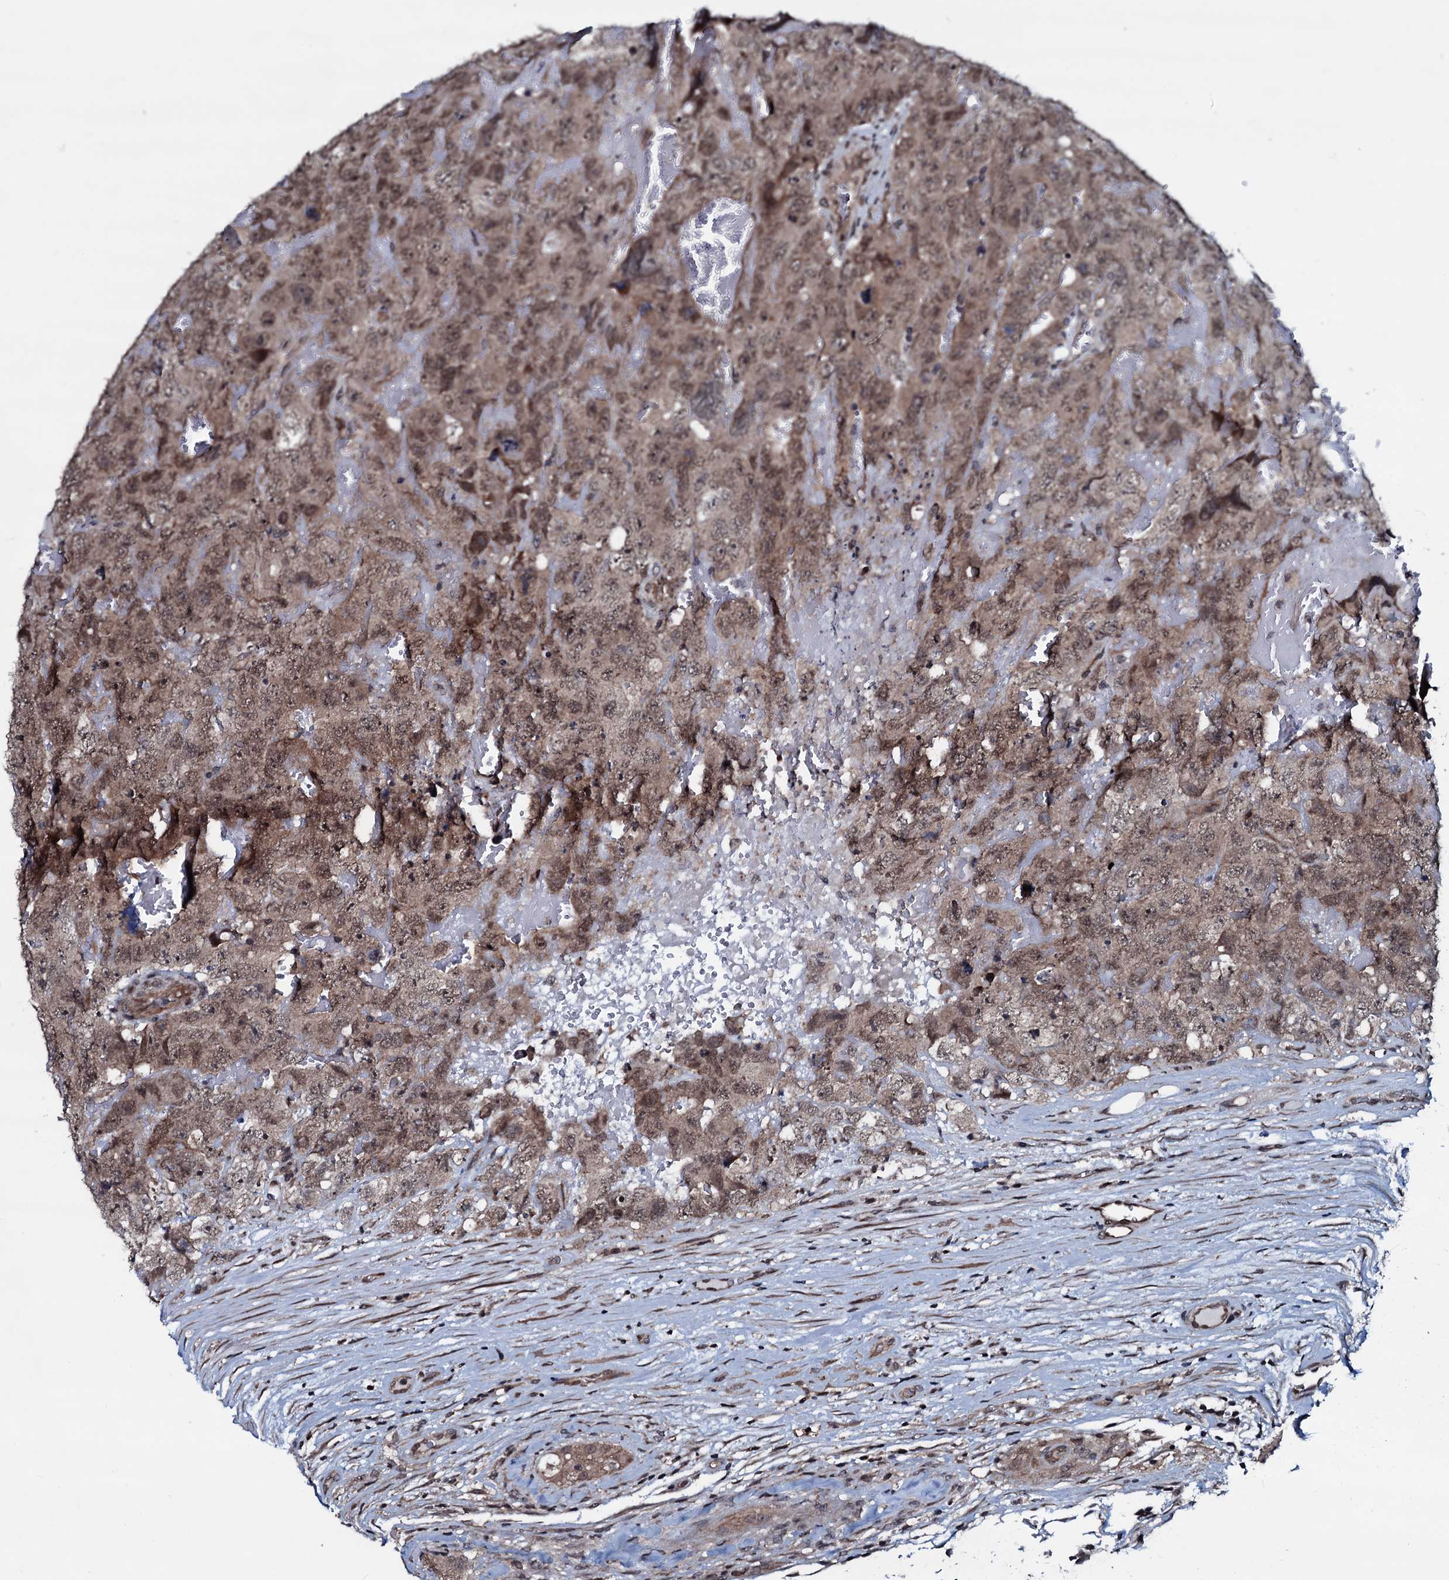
{"staining": {"intensity": "moderate", "quantity": ">75%", "location": "cytoplasmic/membranous,nuclear"}, "tissue": "testis cancer", "cell_type": "Tumor cells", "image_type": "cancer", "snomed": [{"axis": "morphology", "description": "Carcinoma, Embryonal, NOS"}, {"axis": "topography", "description": "Testis"}], "caption": "IHC of human testis cancer demonstrates medium levels of moderate cytoplasmic/membranous and nuclear staining in approximately >75% of tumor cells.", "gene": "OGFOD2", "patient": {"sex": "male", "age": 45}}